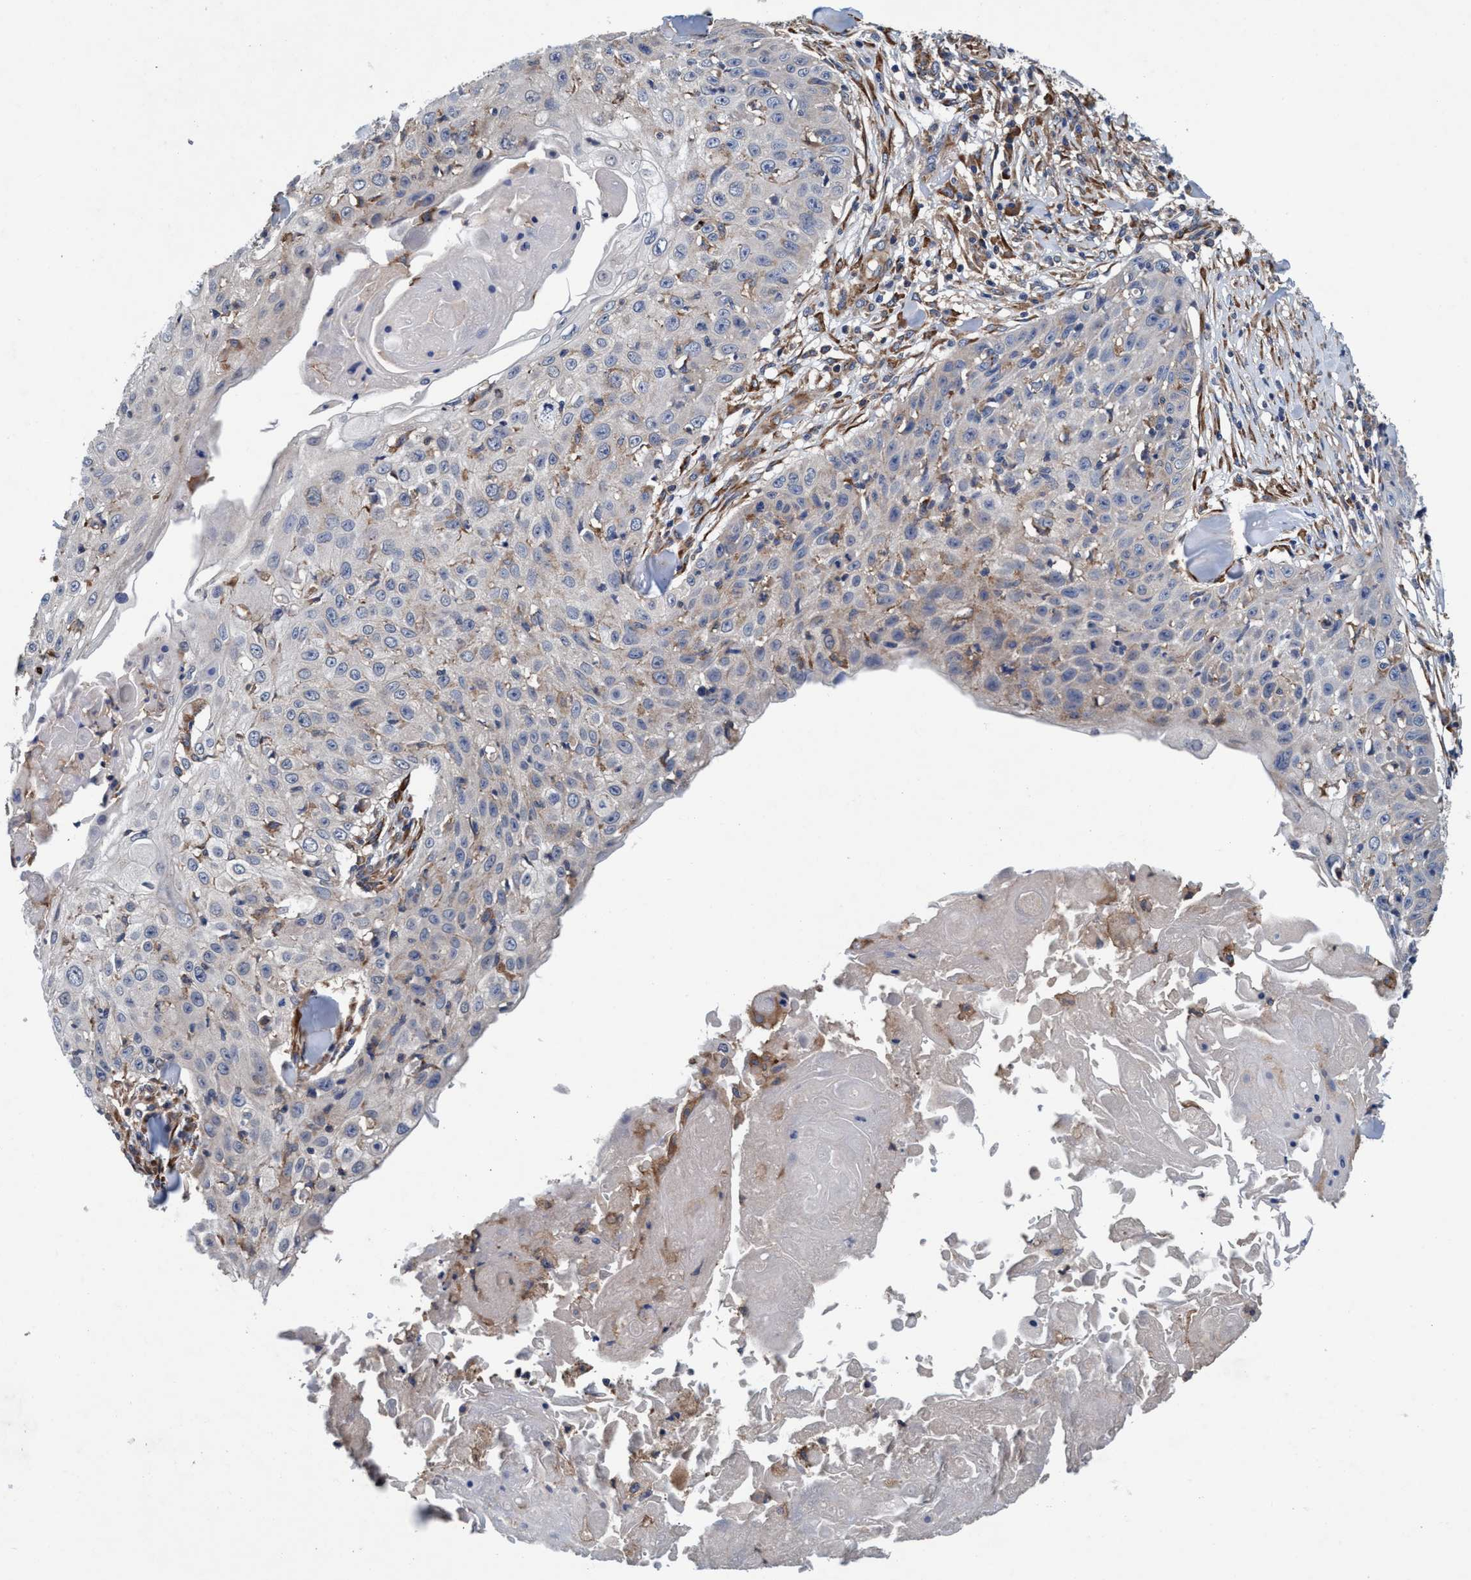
{"staining": {"intensity": "negative", "quantity": "none", "location": "none"}, "tissue": "skin cancer", "cell_type": "Tumor cells", "image_type": "cancer", "snomed": [{"axis": "morphology", "description": "Squamous cell carcinoma, NOS"}, {"axis": "topography", "description": "Skin"}], "caption": "Immunohistochemistry histopathology image of neoplastic tissue: human skin cancer stained with DAB (3,3'-diaminobenzidine) demonstrates no significant protein expression in tumor cells.", "gene": "ENDOG", "patient": {"sex": "male", "age": 86}}